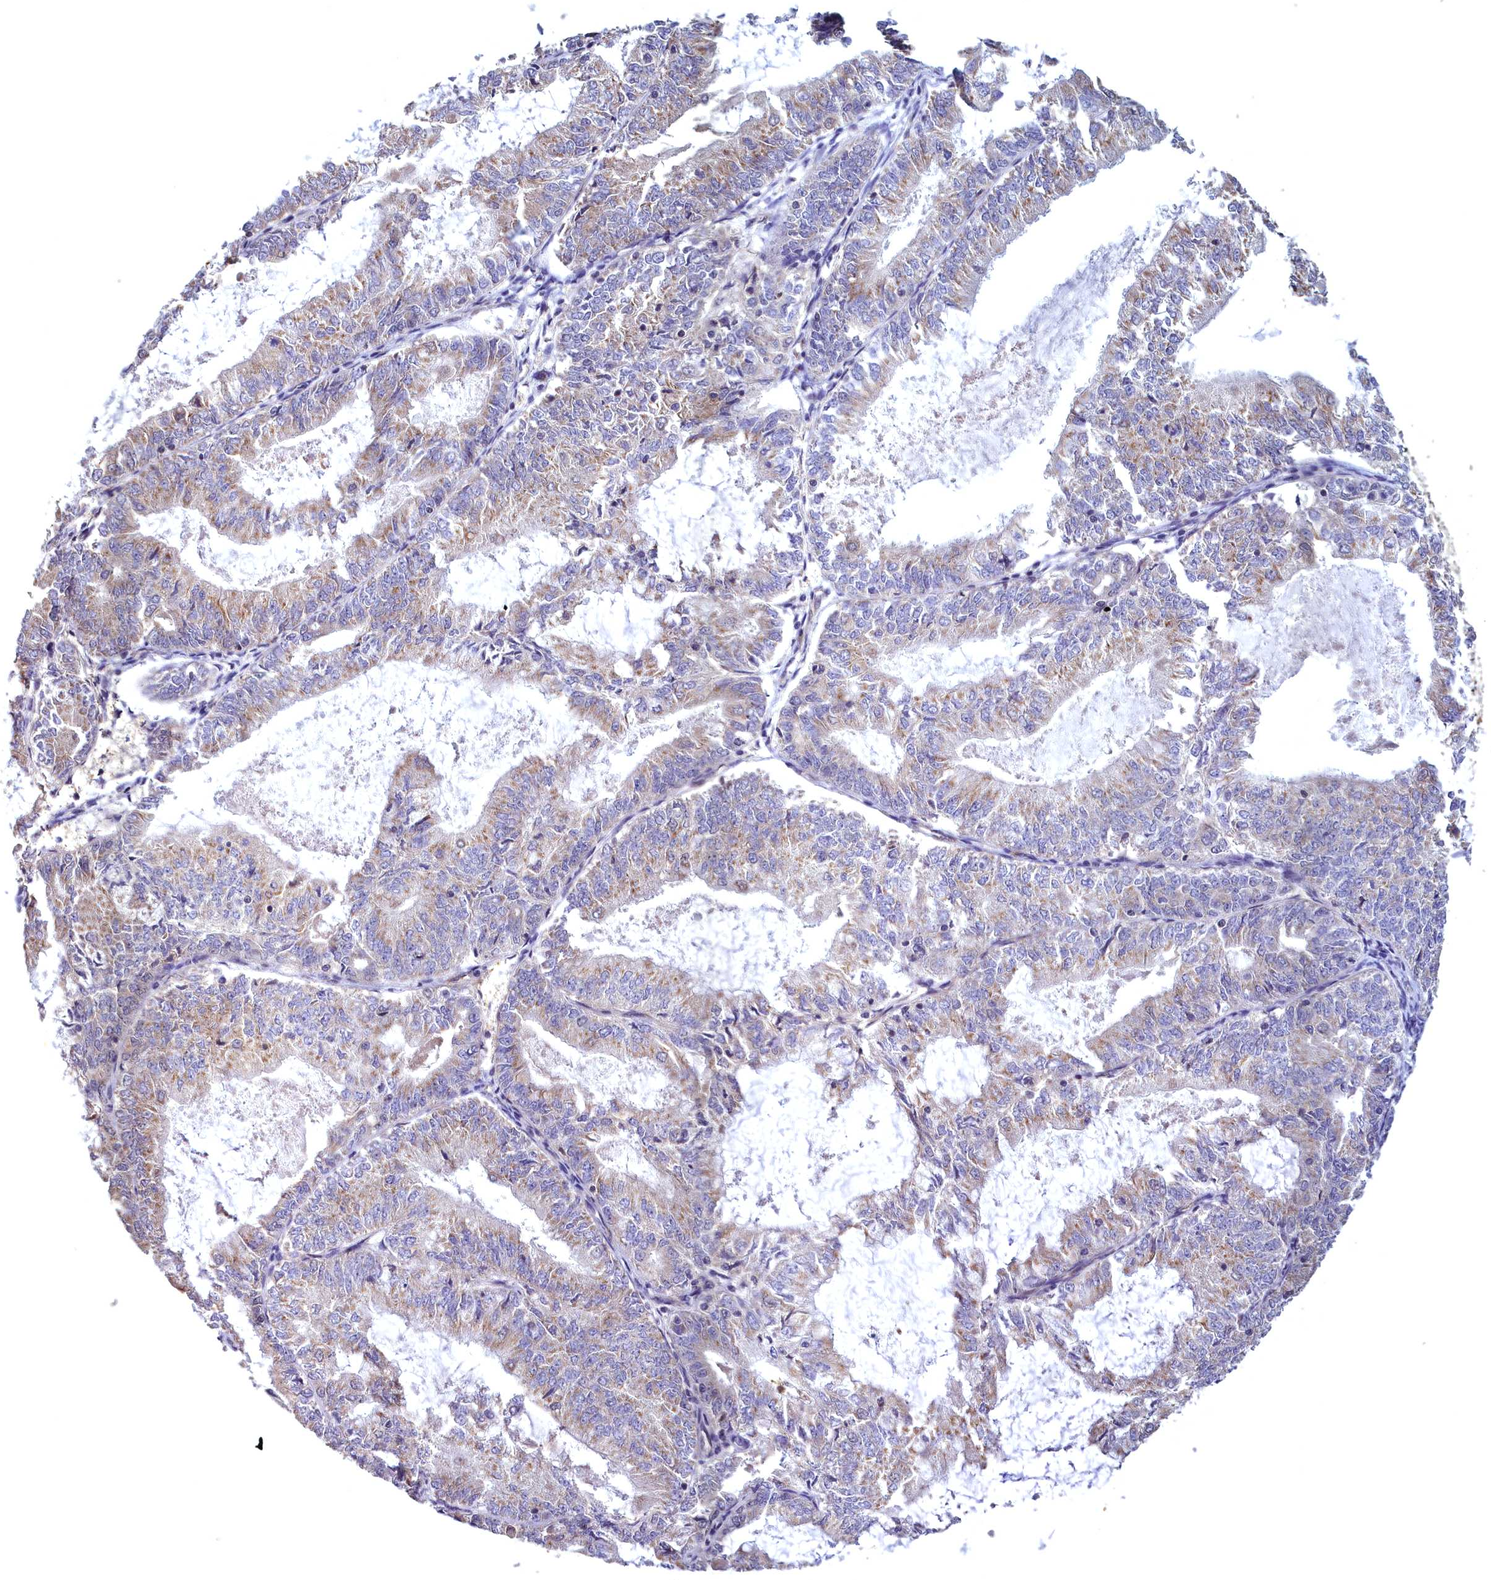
{"staining": {"intensity": "moderate", "quantity": "25%-75%", "location": "cytoplasmic/membranous"}, "tissue": "endometrial cancer", "cell_type": "Tumor cells", "image_type": "cancer", "snomed": [{"axis": "morphology", "description": "Adenocarcinoma, NOS"}, {"axis": "topography", "description": "Endometrium"}], "caption": "Adenocarcinoma (endometrial) stained with DAB IHC demonstrates medium levels of moderate cytoplasmic/membranous staining in approximately 25%-75% of tumor cells.", "gene": "EPB41L4B", "patient": {"sex": "female", "age": 57}}